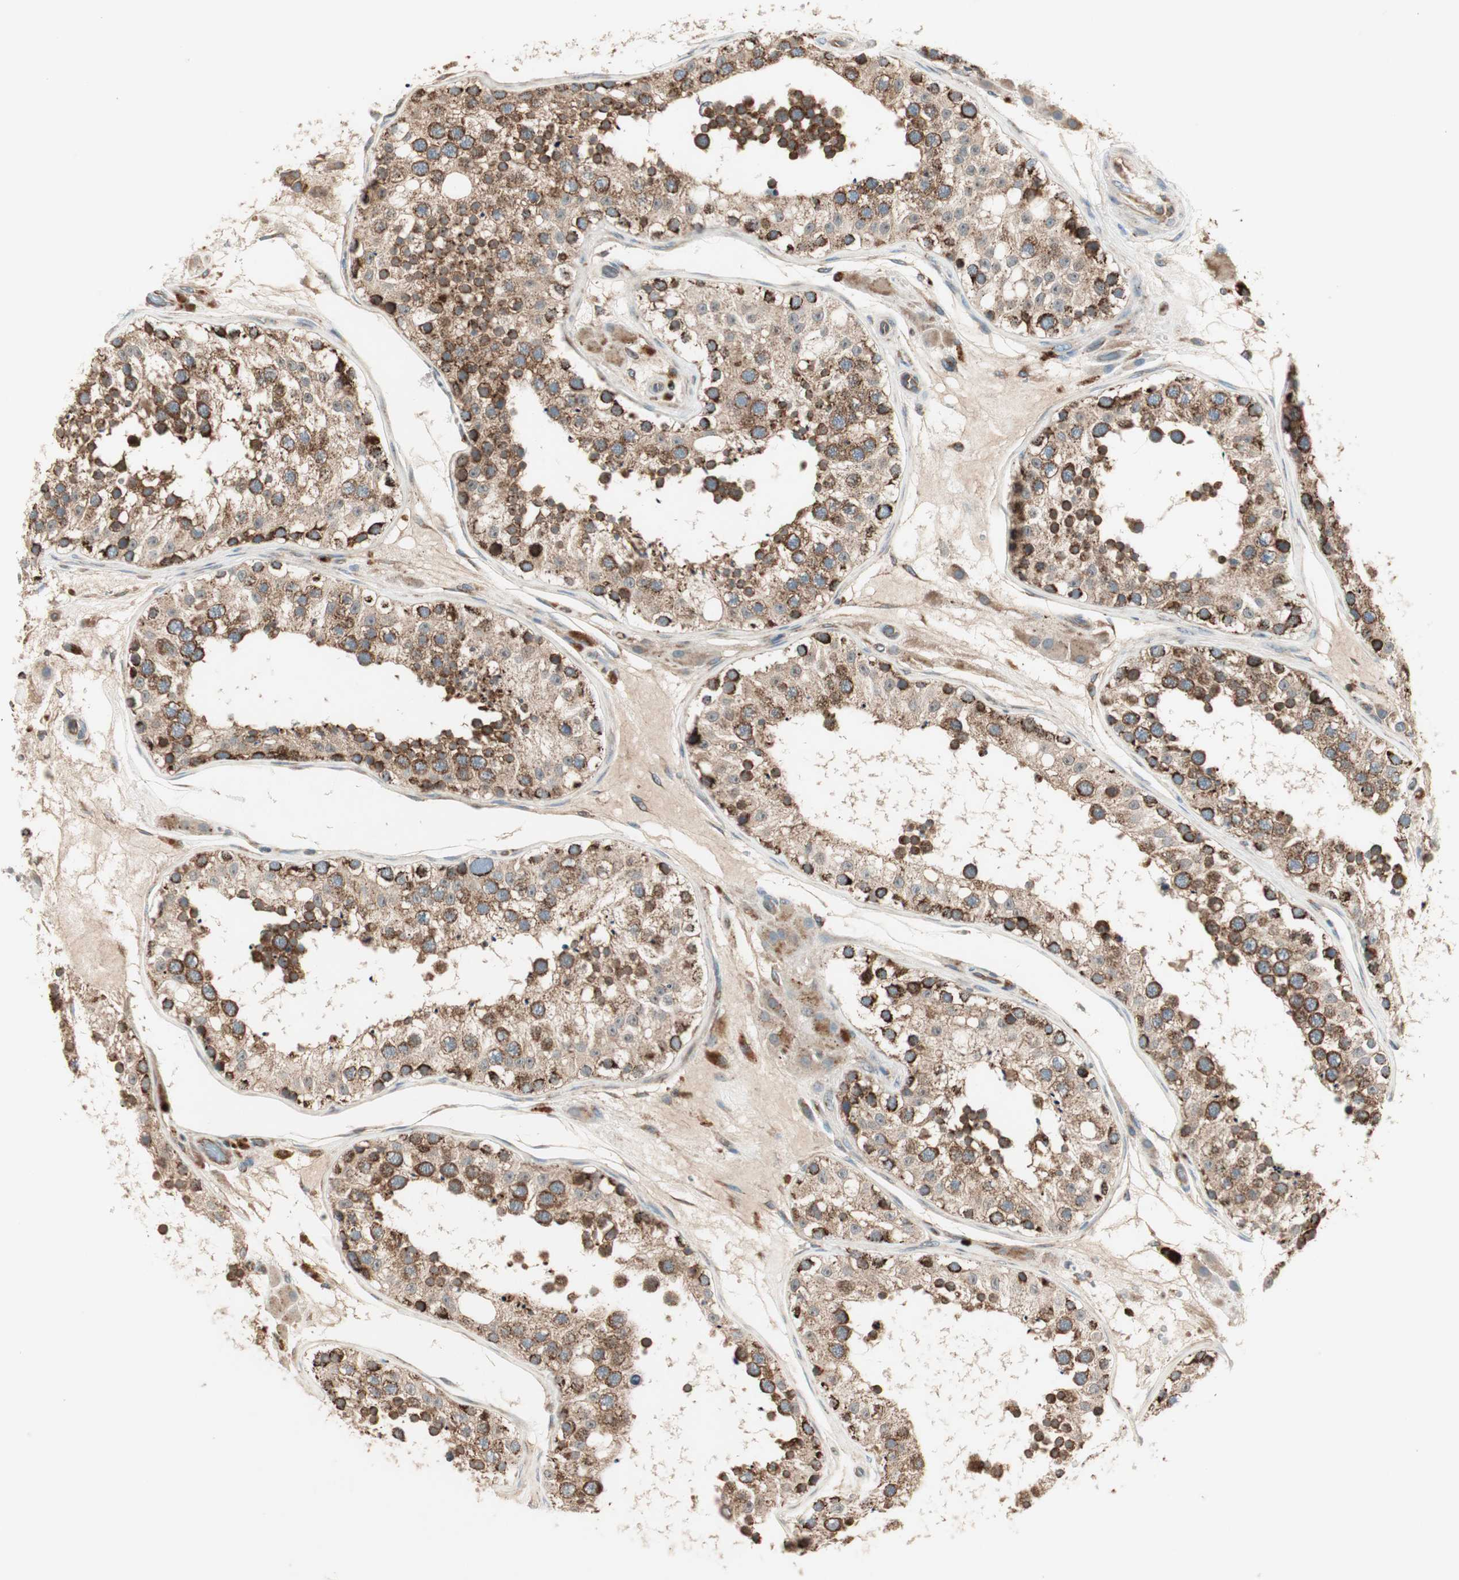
{"staining": {"intensity": "strong", "quantity": ">75%", "location": "cytoplasmic/membranous"}, "tissue": "testis", "cell_type": "Cells in seminiferous ducts", "image_type": "normal", "snomed": [{"axis": "morphology", "description": "Normal tissue, NOS"}, {"axis": "topography", "description": "Testis"}], "caption": "Immunohistochemistry (IHC) staining of normal testis, which displays high levels of strong cytoplasmic/membranous positivity in about >75% of cells in seminiferous ducts indicating strong cytoplasmic/membranous protein positivity. The staining was performed using DAB (3,3'-diaminobenzidine) (brown) for protein detection and nuclei were counterstained in hematoxylin (blue).", "gene": "CHADL", "patient": {"sex": "male", "age": 26}}